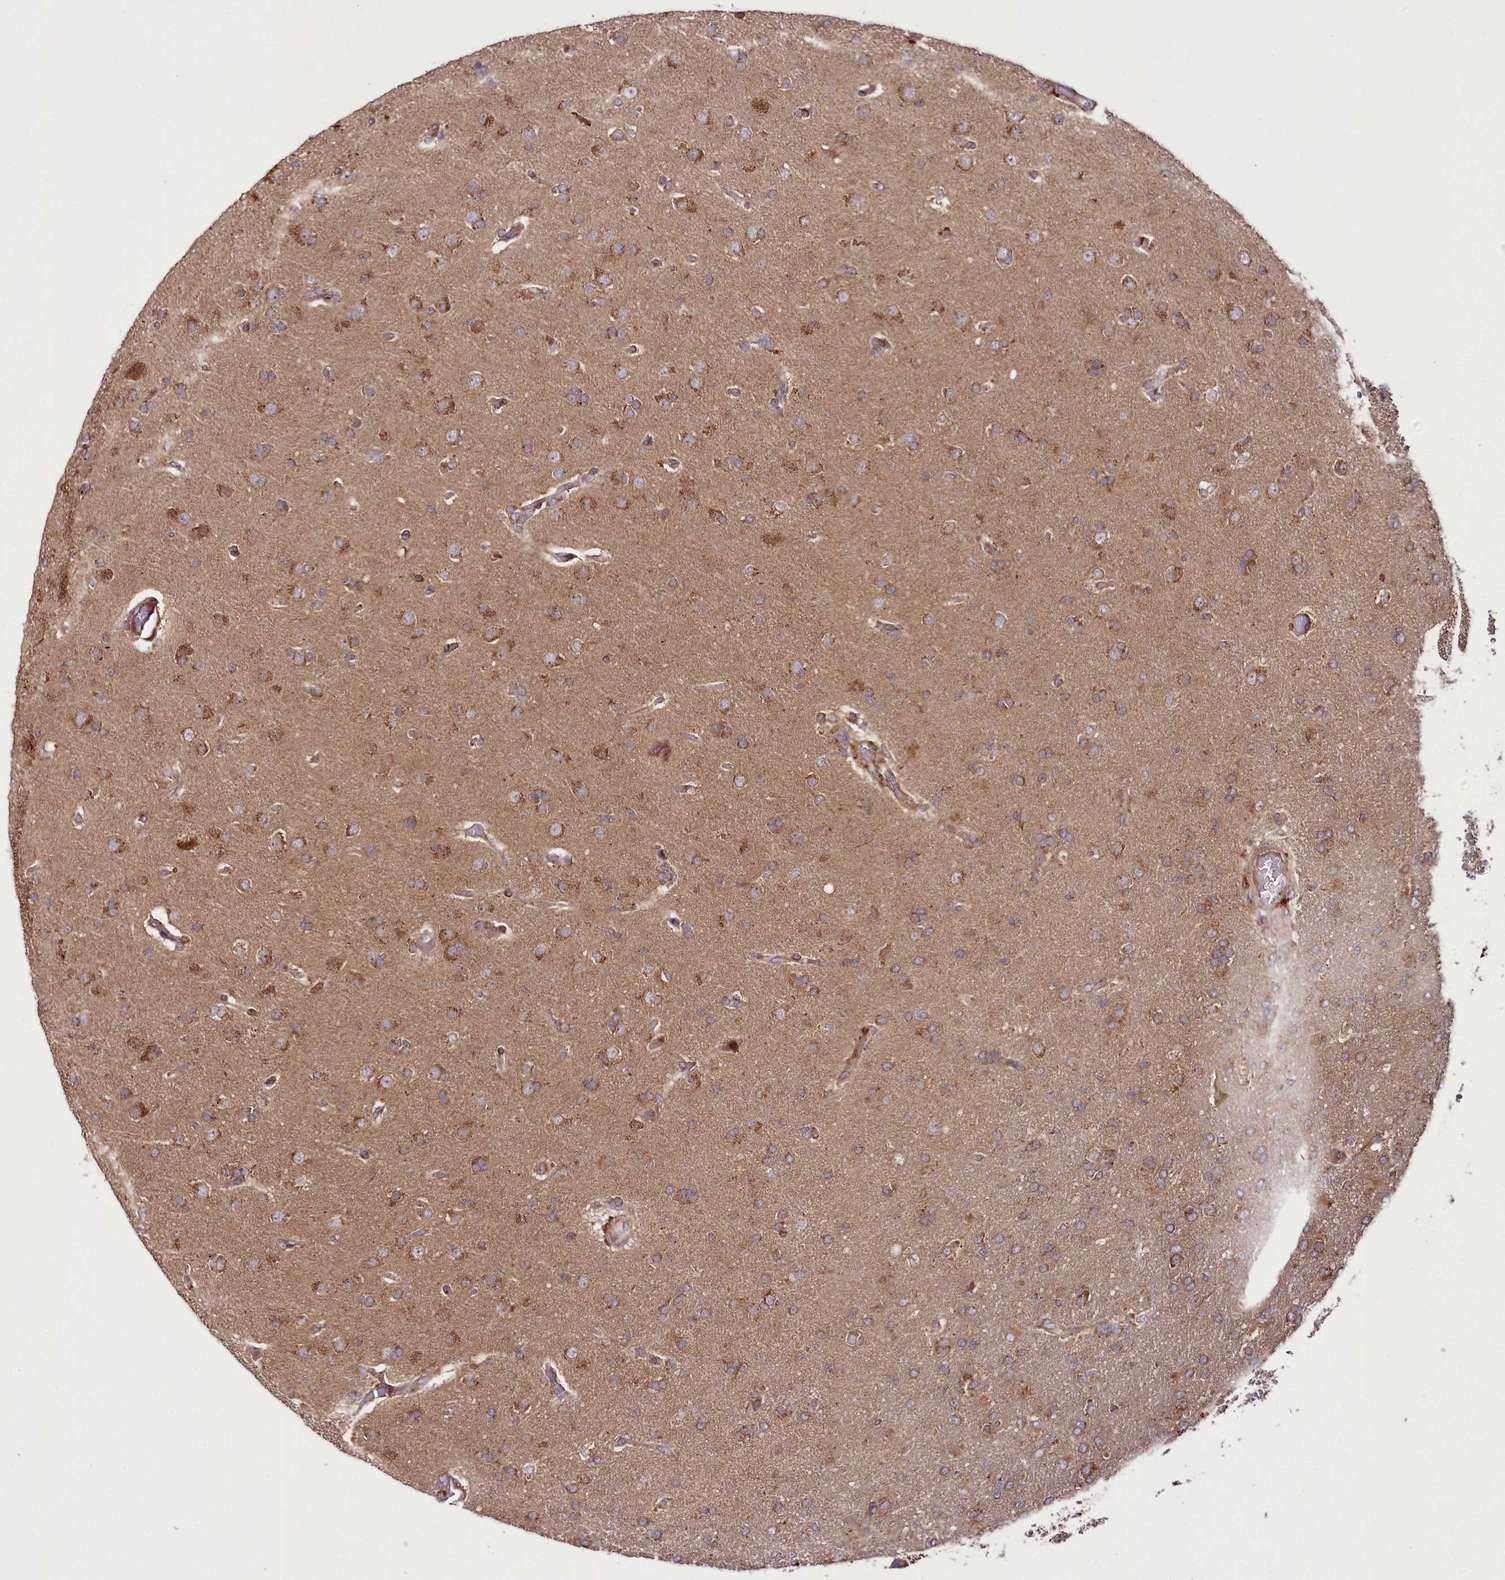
{"staining": {"intensity": "moderate", "quantity": "25%-75%", "location": "cytoplasmic/membranous"}, "tissue": "glioma", "cell_type": "Tumor cells", "image_type": "cancer", "snomed": [{"axis": "morphology", "description": "Glioma, malignant, High grade"}, {"axis": "topography", "description": "Brain"}], "caption": "High-power microscopy captured an immunohistochemistry photomicrograph of glioma, revealing moderate cytoplasmic/membranous staining in about 25%-75% of tumor cells.", "gene": "RAB7A", "patient": {"sex": "male", "age": 61}}